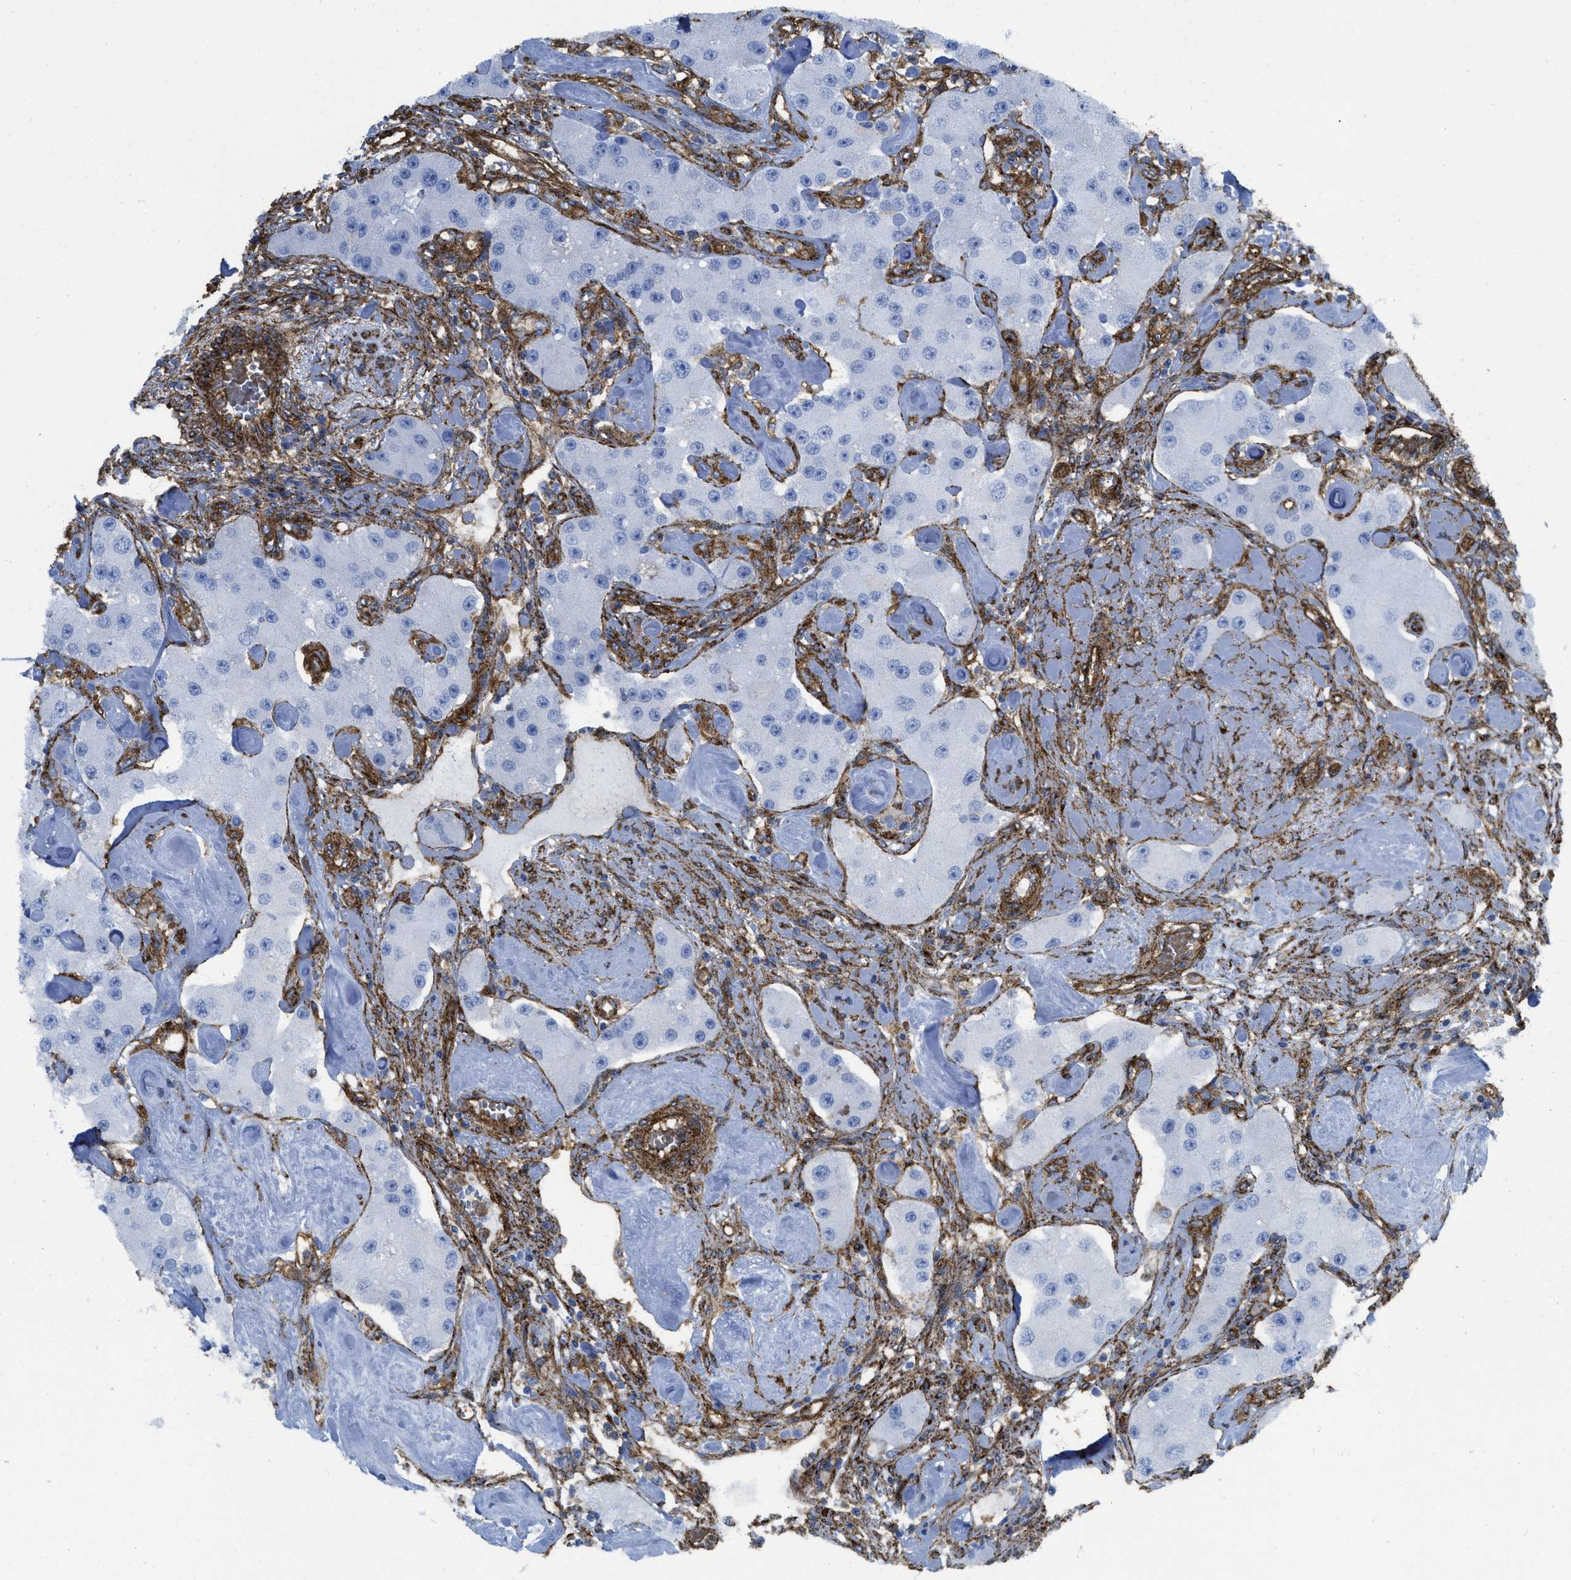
{"staining": {"intensity": "negative", "quantity": "none", "location": "none"}, "tissue": "carcinoid", "cell_type": "Tumor cells", "image_type": "cancer", "snomed": [{"axis": "morphology", "description": "Carcinoid, malignant, NOS"}, {"axis": "topography", "description": "Pancreas"}], "caption": "IHC of carcinoid displays no staining in tumor cells.", "gene": "HIP1", "patient": {"sex": "male", "age": 41}}